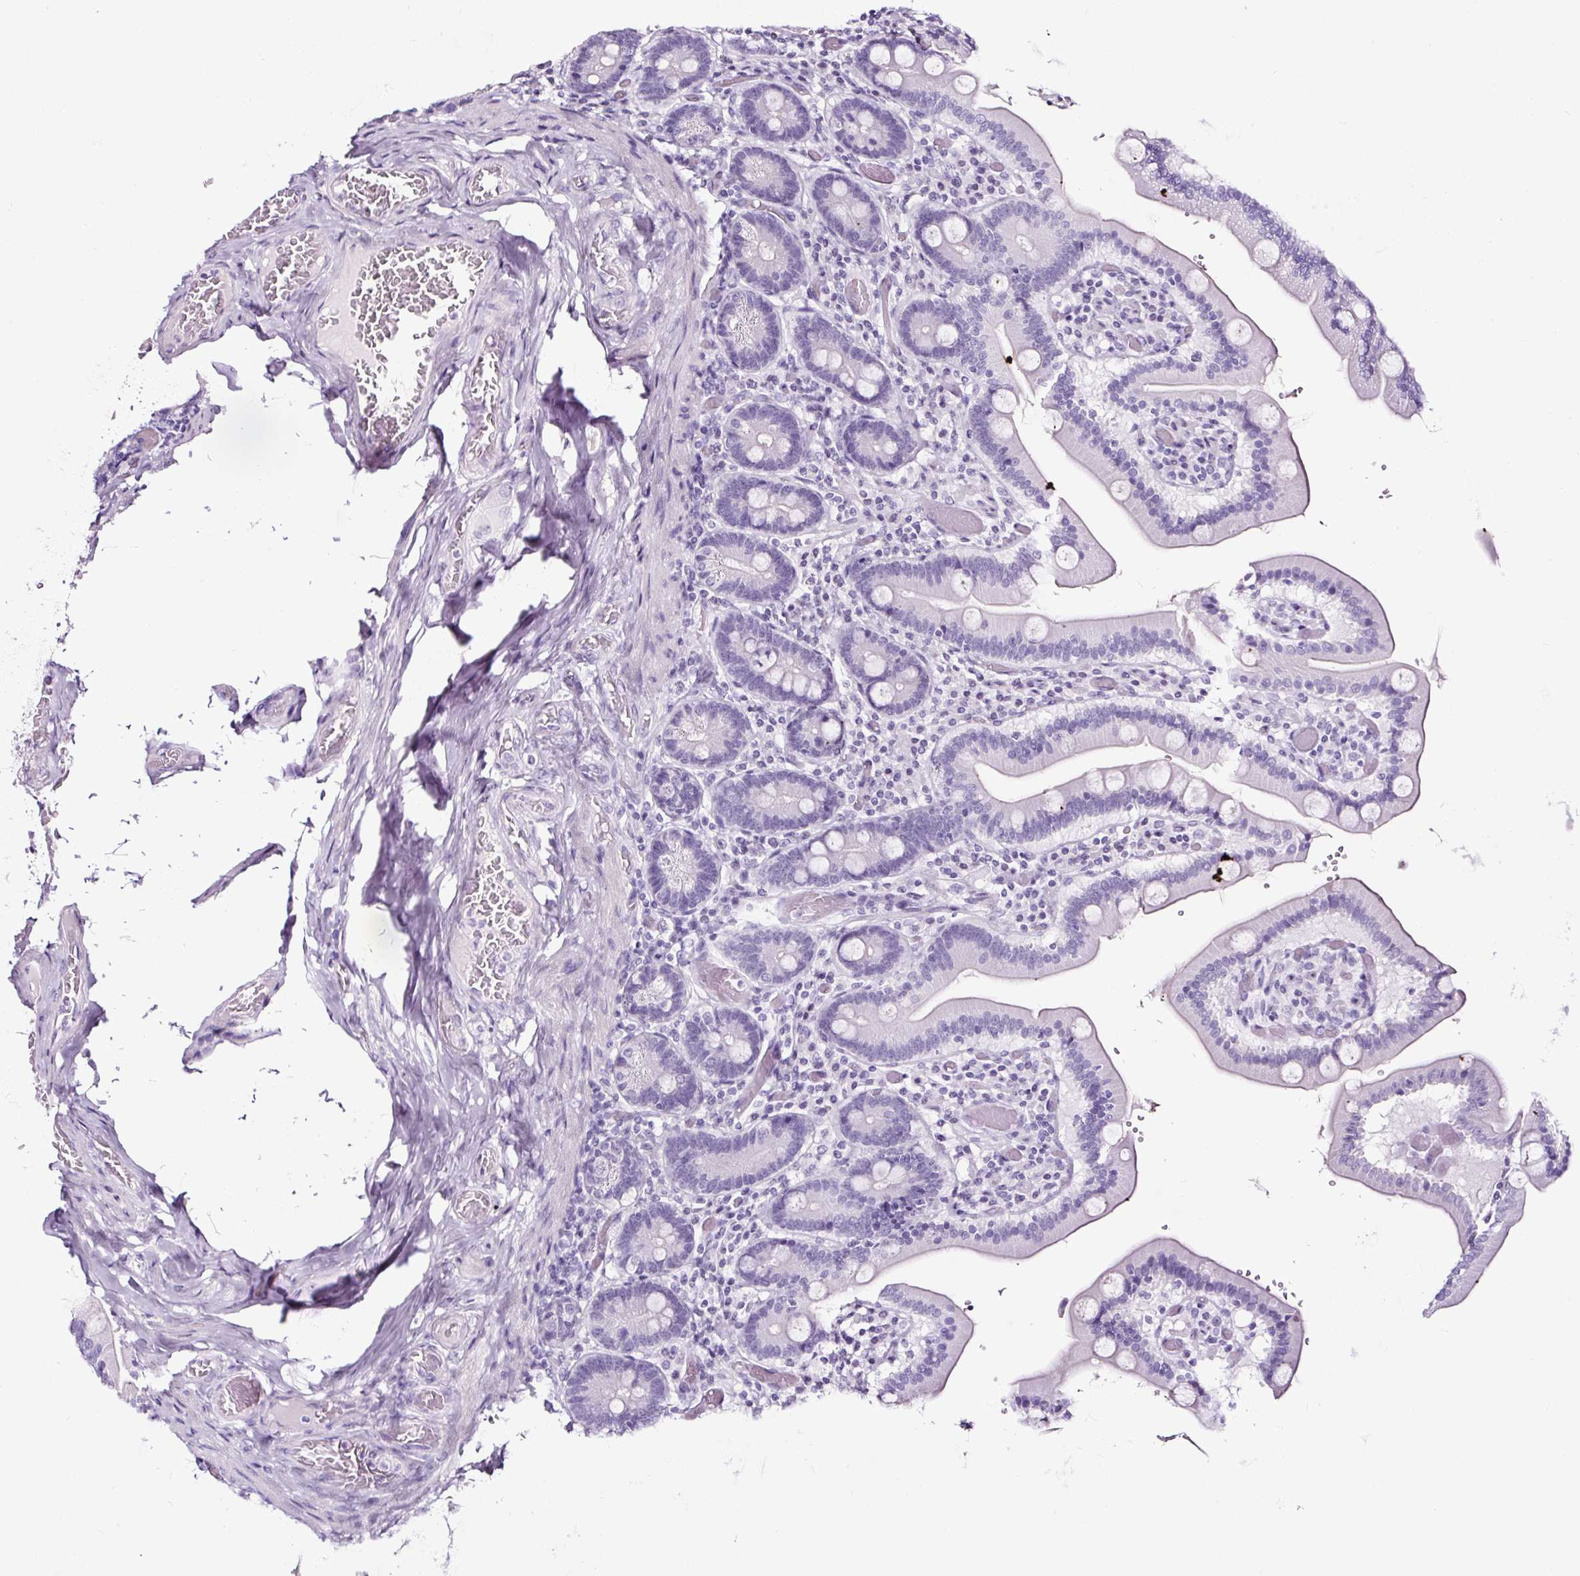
{"staining": {"intensity": "negative", "quantity": "none", "location": "none"}, "tissue": "duodenum", "cell_type": "Glandular cells", "image_type": "normal", "snomed": [{"axis": "morphology", "description": "Normal tissue, NOS"}, {"axis": "topography", "description": "Duodenum"}], "caption": "Histopathology image shows no protein expression in glandular cells of benign duodenum. (DAB (3,3'-diaminobenzidine) IHC with hematoxylin counter stain).", "gene": "NPHS2", "patient": {"sex": "female", "age": 62}}